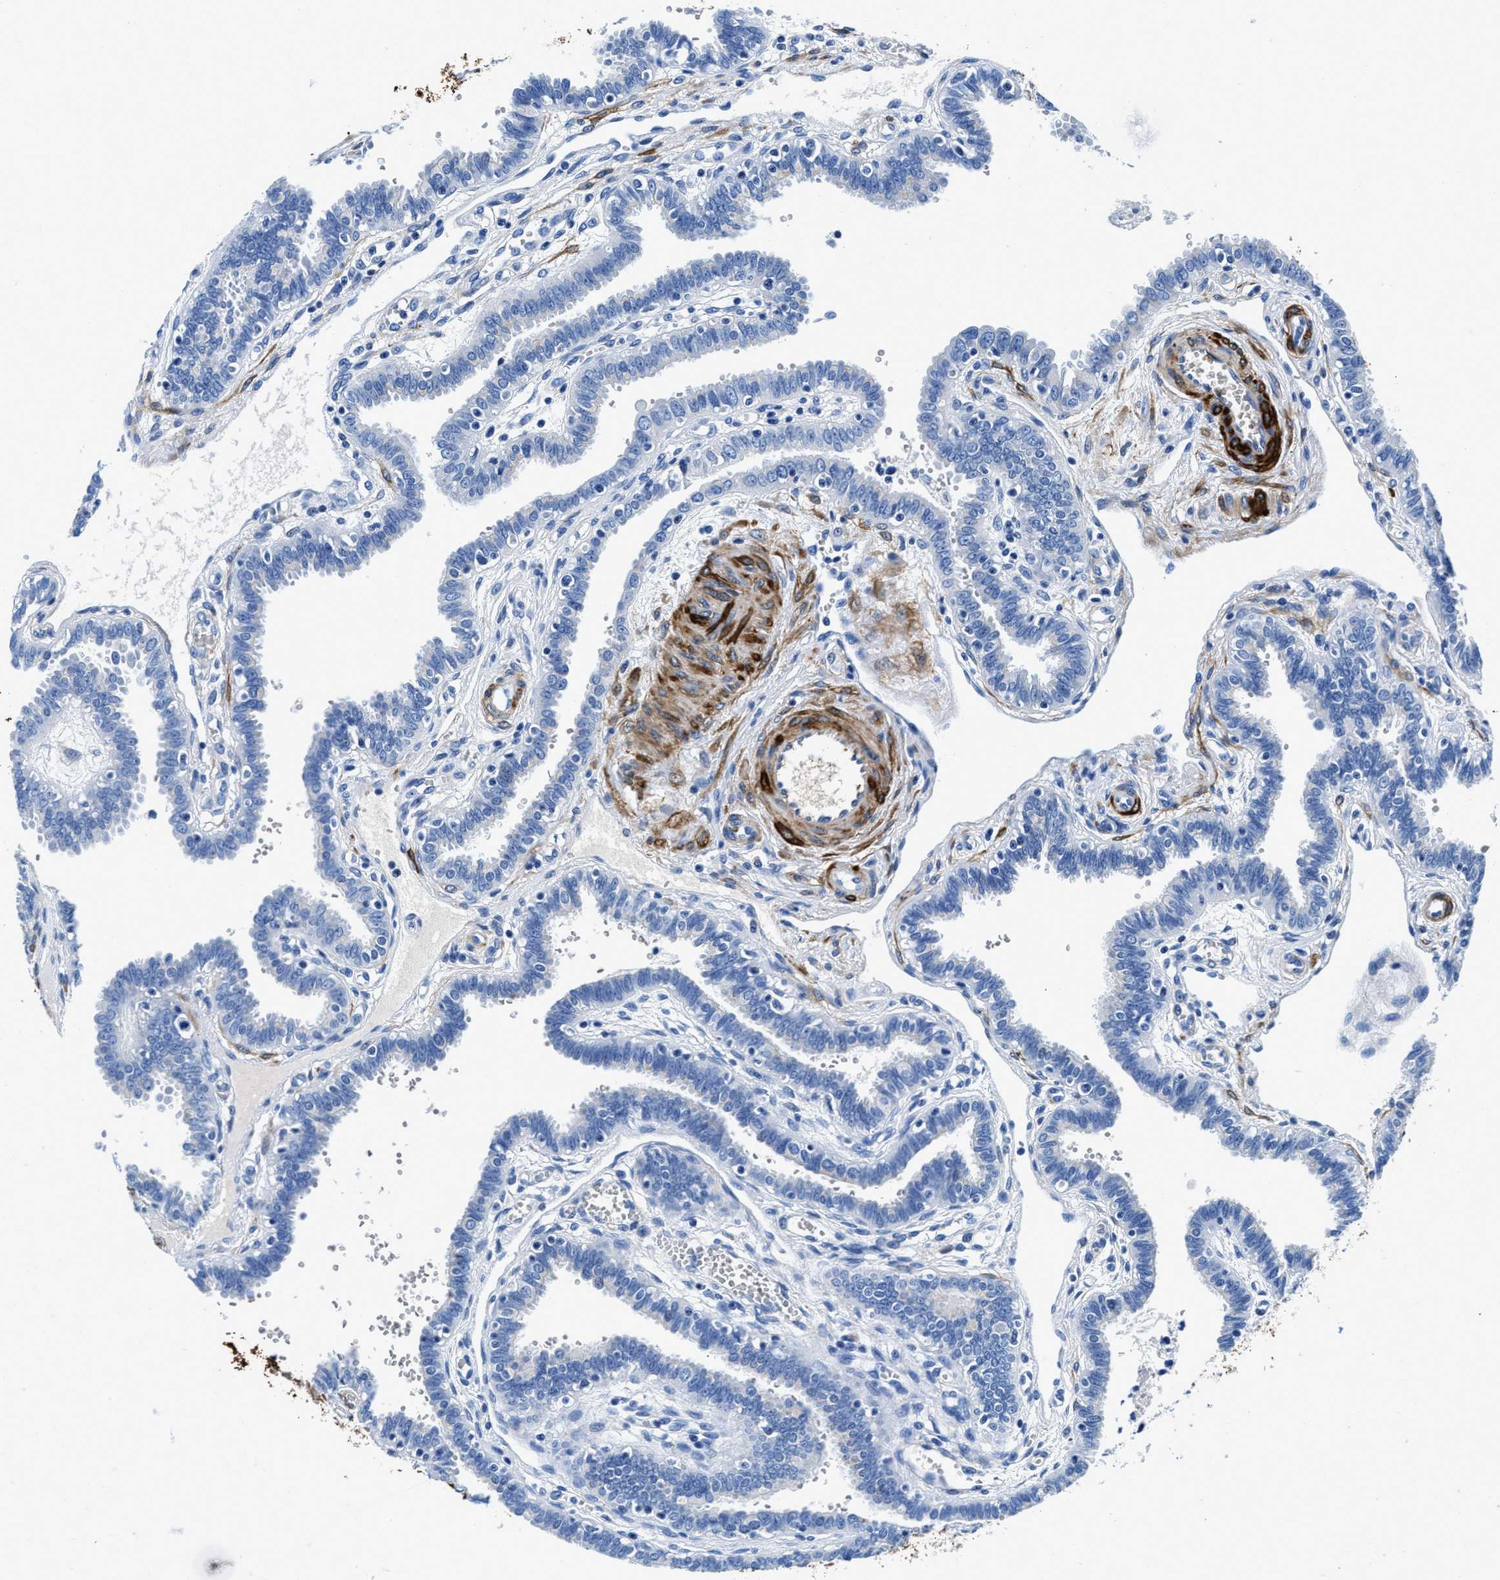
{"staining": {"intensity": "negative", "quantity": "none", "location": "none"}, "tissue": "fallopian tube", "cell_type": "Glandular cells", "image_type": "normal", "snomed": [{"axis": "morphology", "description": "Normal tissue, NOS"}, {"axis": "topography", "description": "Fallopian tube"}], "caption": "Immunohistochemistry of unremarkable human fallopian tube displays no staining in glandular cells. (DAB (3,3'-diaminobenzidine) IHC, high magnification).", "gene": "TEX261", "patient": {"sex": "female", "age": 32}}